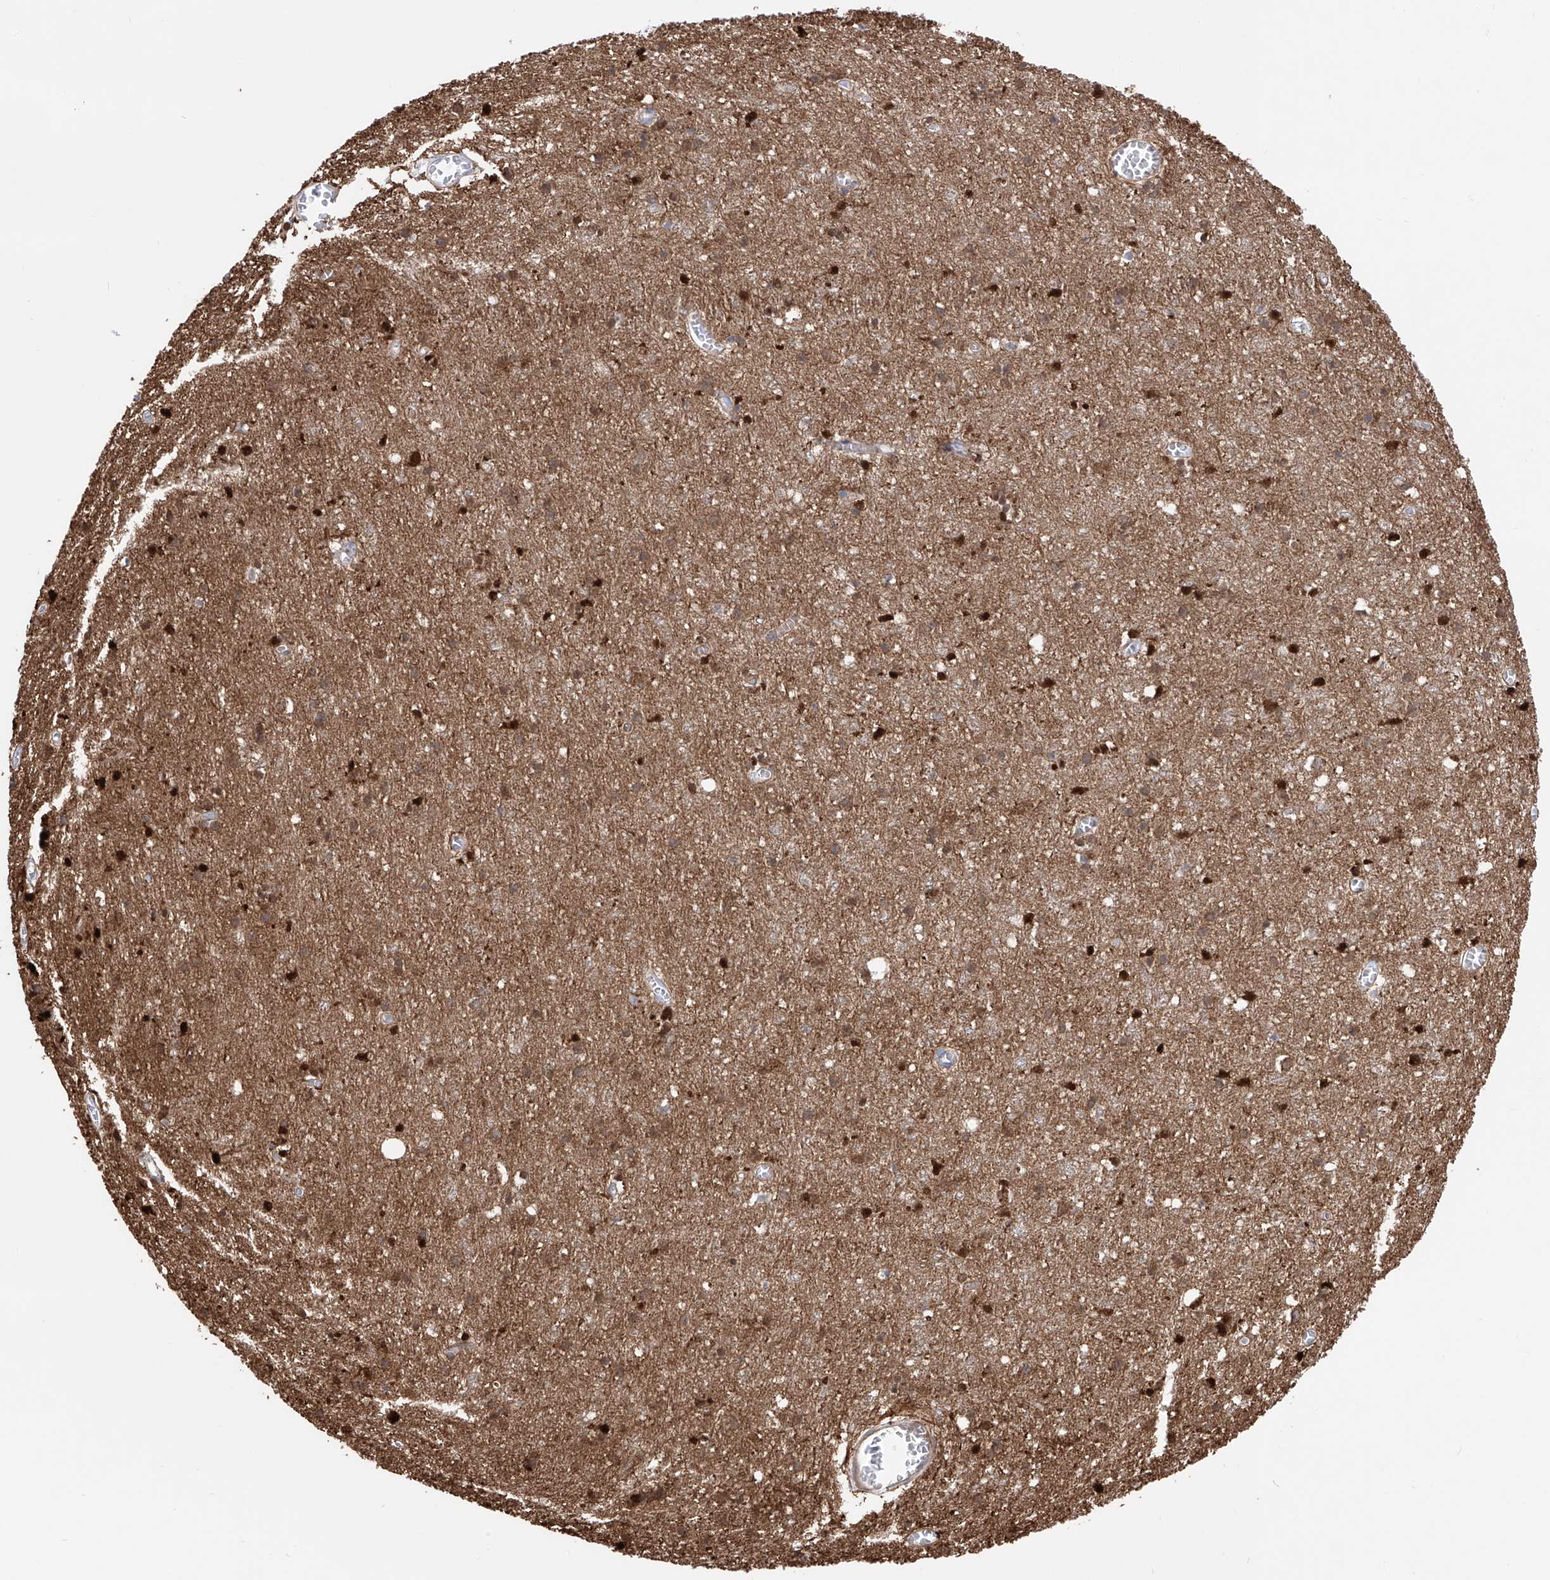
{"staining": {"intensity": "negative", "quantity": "none", "location": "none"}, "tissue": "cerebral cortex", "cell_type": "Endothelial cells", "image_type": "normal", "snomed": [{"axis": "morphology", "description": "Normal tissue, NOS"}, {"axis": "topography", "description": "Cerebral cortex"}], "caption": "DAB (3,3'-diaminobenzidine) immunohistochemical staining of benign cerebral cortex shows no significant positivity in endothelial cells. Brightfield microscopy of IHC stained with DAB (3,3'-diaminobenzidine) (brown) and hematoxylin (blue), captured at high magnification.", "gene": "ZNF653", "patient": {"sex": "female", "age": 64}}